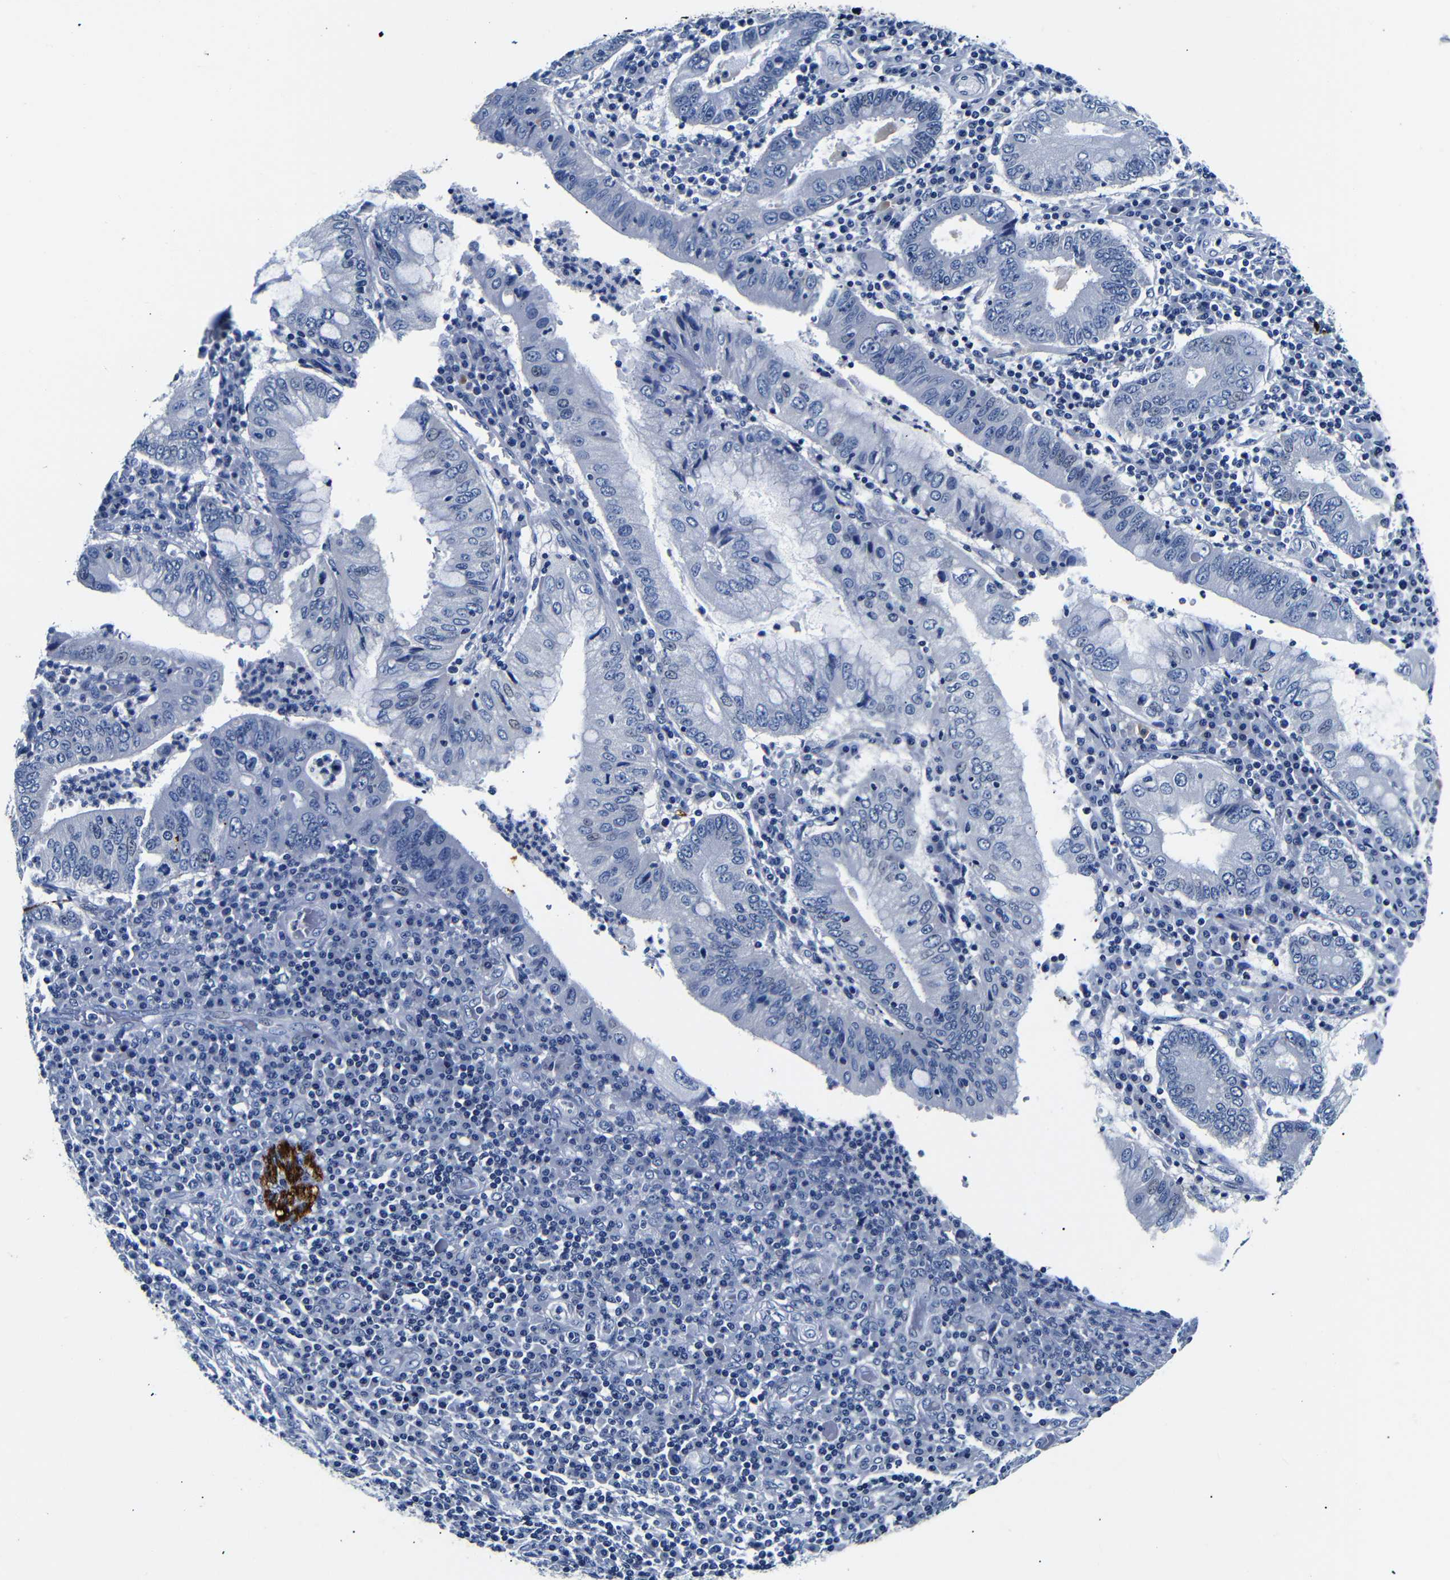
{"staining": {"intensity": "negative", "quantity": "none", "location": "none"}, "tissue": "stomach cancer", "cell_type": "Tumor cells", "image_type": "cancer", "snomed": [{"axis": "morphology", "description": "Normal tissue, NOS"}, {"axis": "morphology", "description": "Adenocarcinoma, NOS"}, {"axis": "topography", "description": "Esophagus"}, {"axis": "topography", "description": "Stomach, upper"}, {"axis": "topography", "description": "Peripheral nerve tissue"}], "caption": "Immunohistochemistry photomicrograph of human stomach cancer (adenocarcinoma) stained for a protein (brown), which displays no expression in tumor cells.", "gene": "GAP43", "patient": {"sex": "male", "age": 62}}